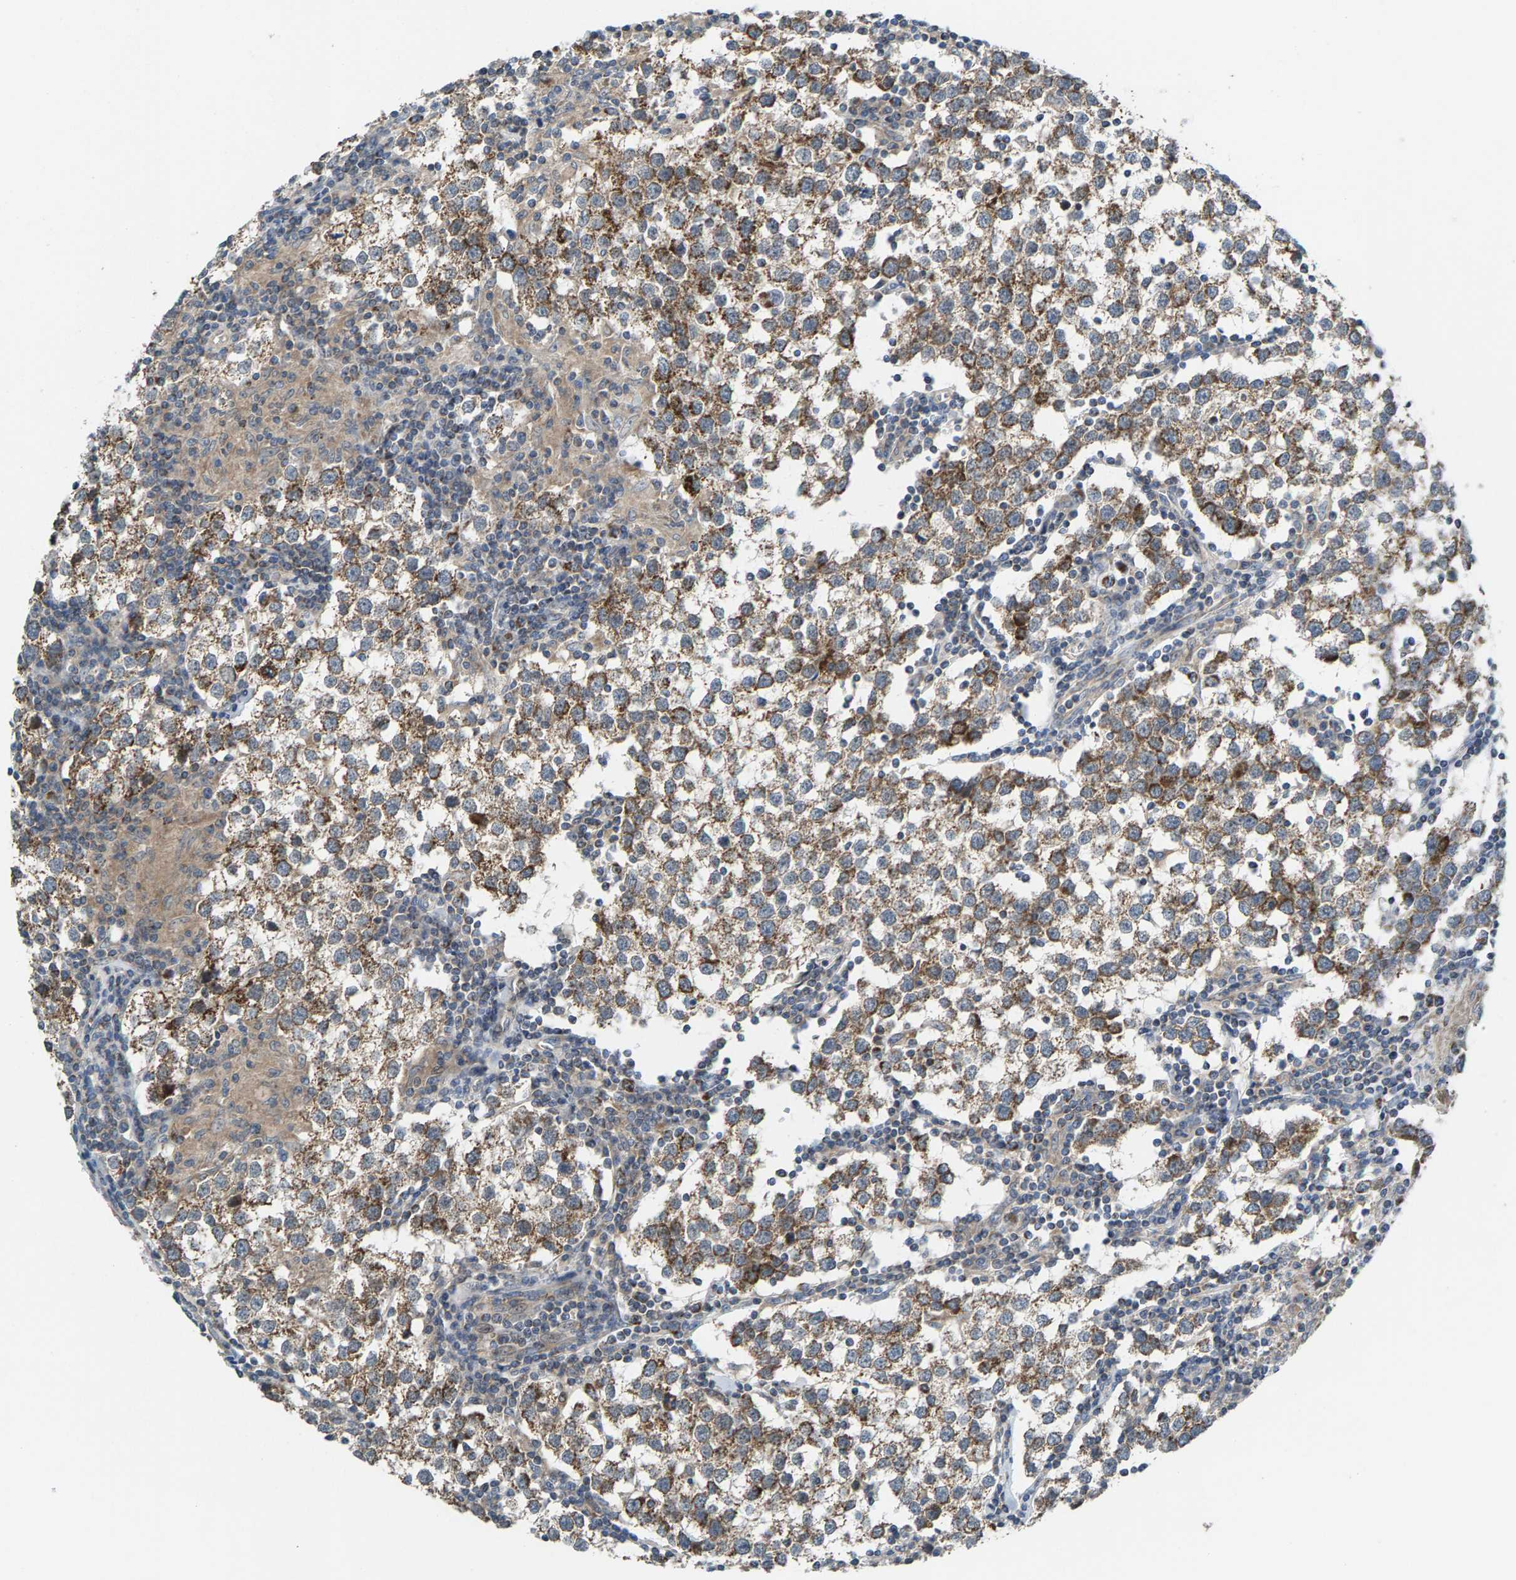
{"staining": {"intensity": "moderate", "quantity": ">75%", "location": "cytoplasmic/membranous"}, "tissue": "testis cancer", "cell_type": "Tumor cells", "image_type": "cancer", "snomed": [{"axis": "morphology", "description": "Seminoma, NOS"}, {"axis": "morphology", "description": "Carcinoma, Embryonal, NOS"}, {"axis": "topography", "description": "Testis"}], "caption": "Testis embryonal carcinoma tissue demonstrates moderate cytoplasmic/membranous expression in approximately >75% of tumor cells, visualized by immunohistochemistry.", "gene": "MRM1", "patient": {"sex": "male", "age": 36}}